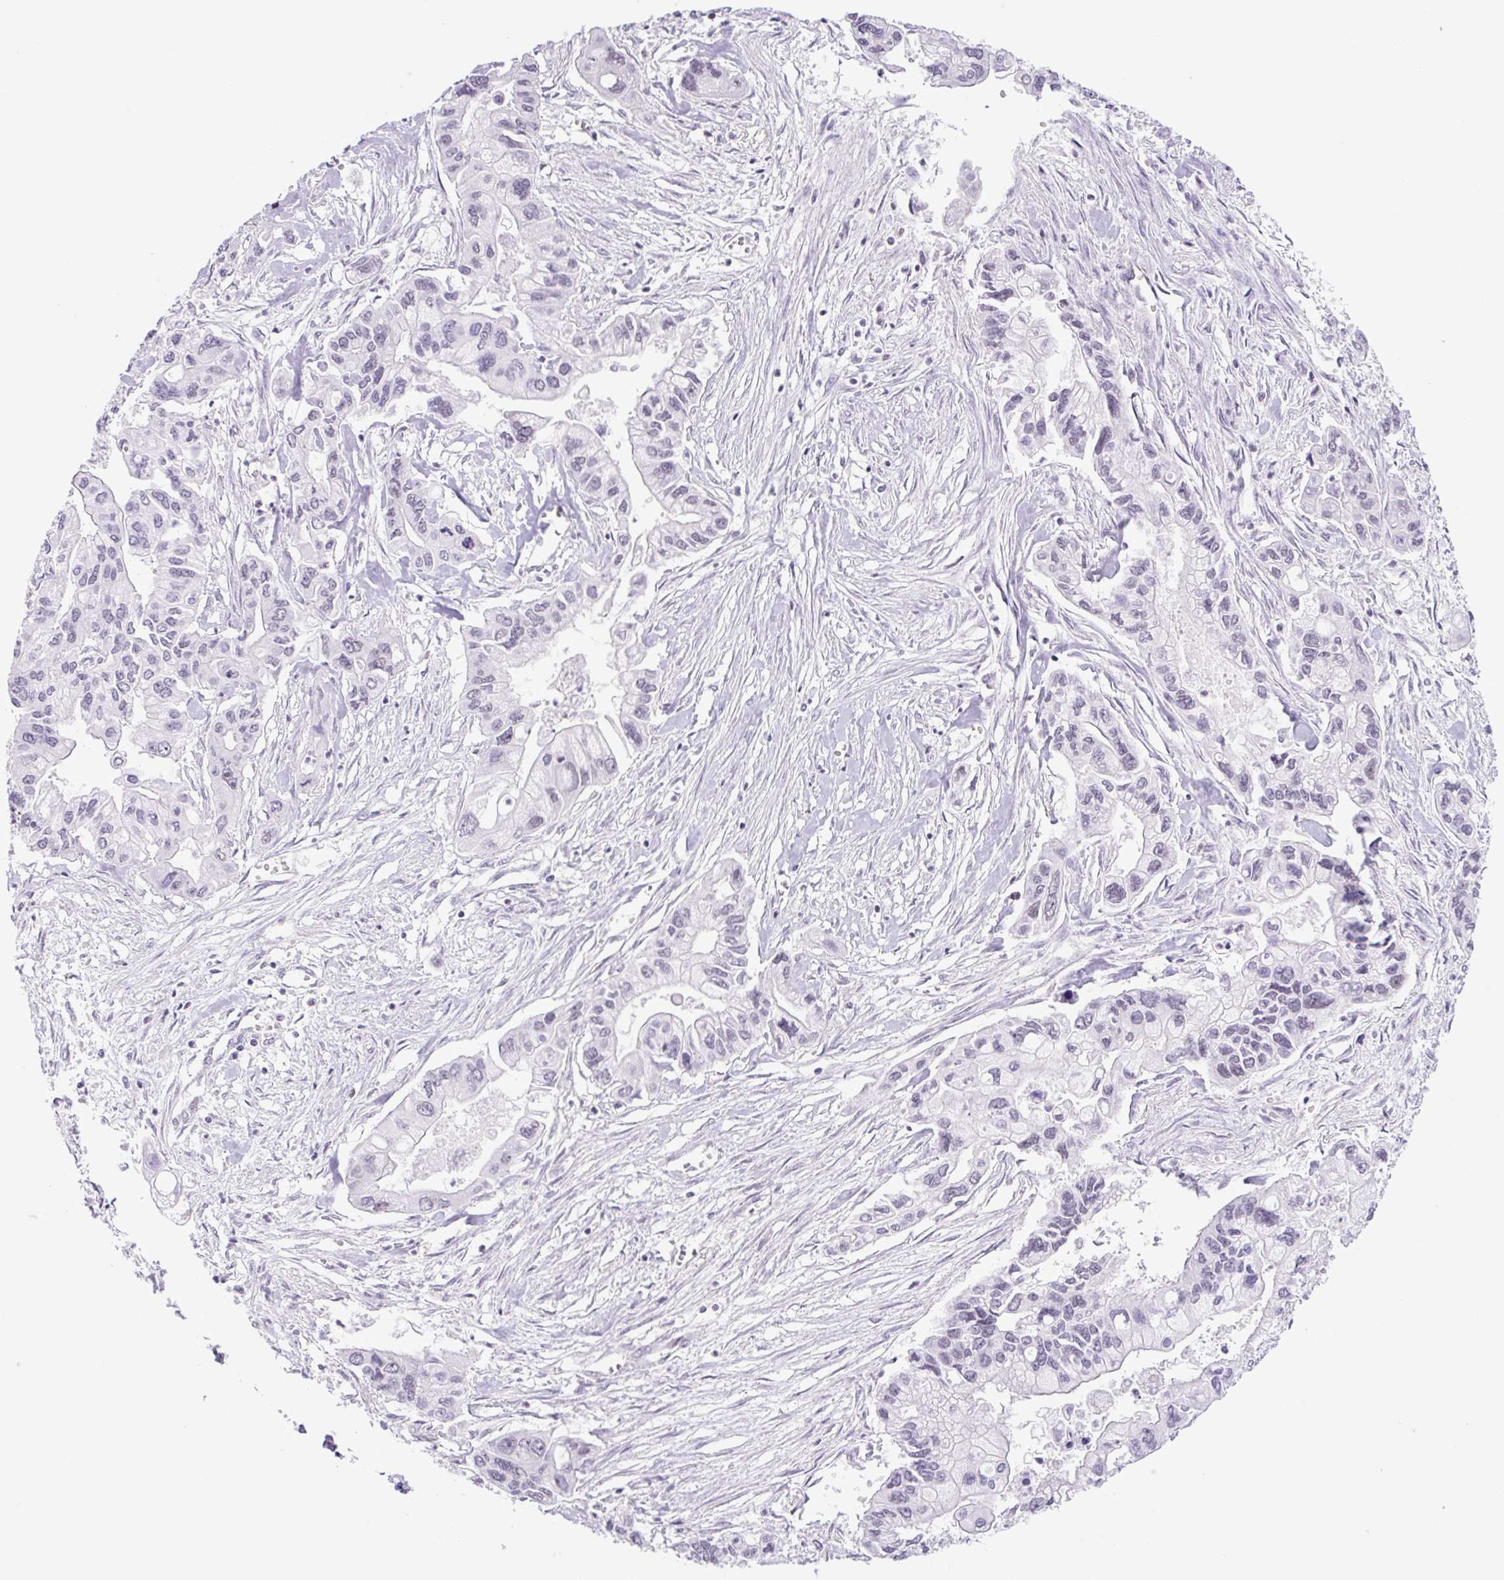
{"staining": {"intensity": "negative", "quantity": "none", "location": "none"}, "tissue": "pancreatic cancer", "cell_type": "Tumor cells", "image_type": "cancer", "snomed": [{"axis": "morphology", "description": "Adenocarcinoma, NOS"}, {"axis": "topography", "description": "Pancreas"}], "caption": "Adenocarcinoma (pancreatic) stained for a protein using IHC exhibits no staining tumor cells.", "gene": "TLE3", "patient": {"sex": "male", "age": 62}}